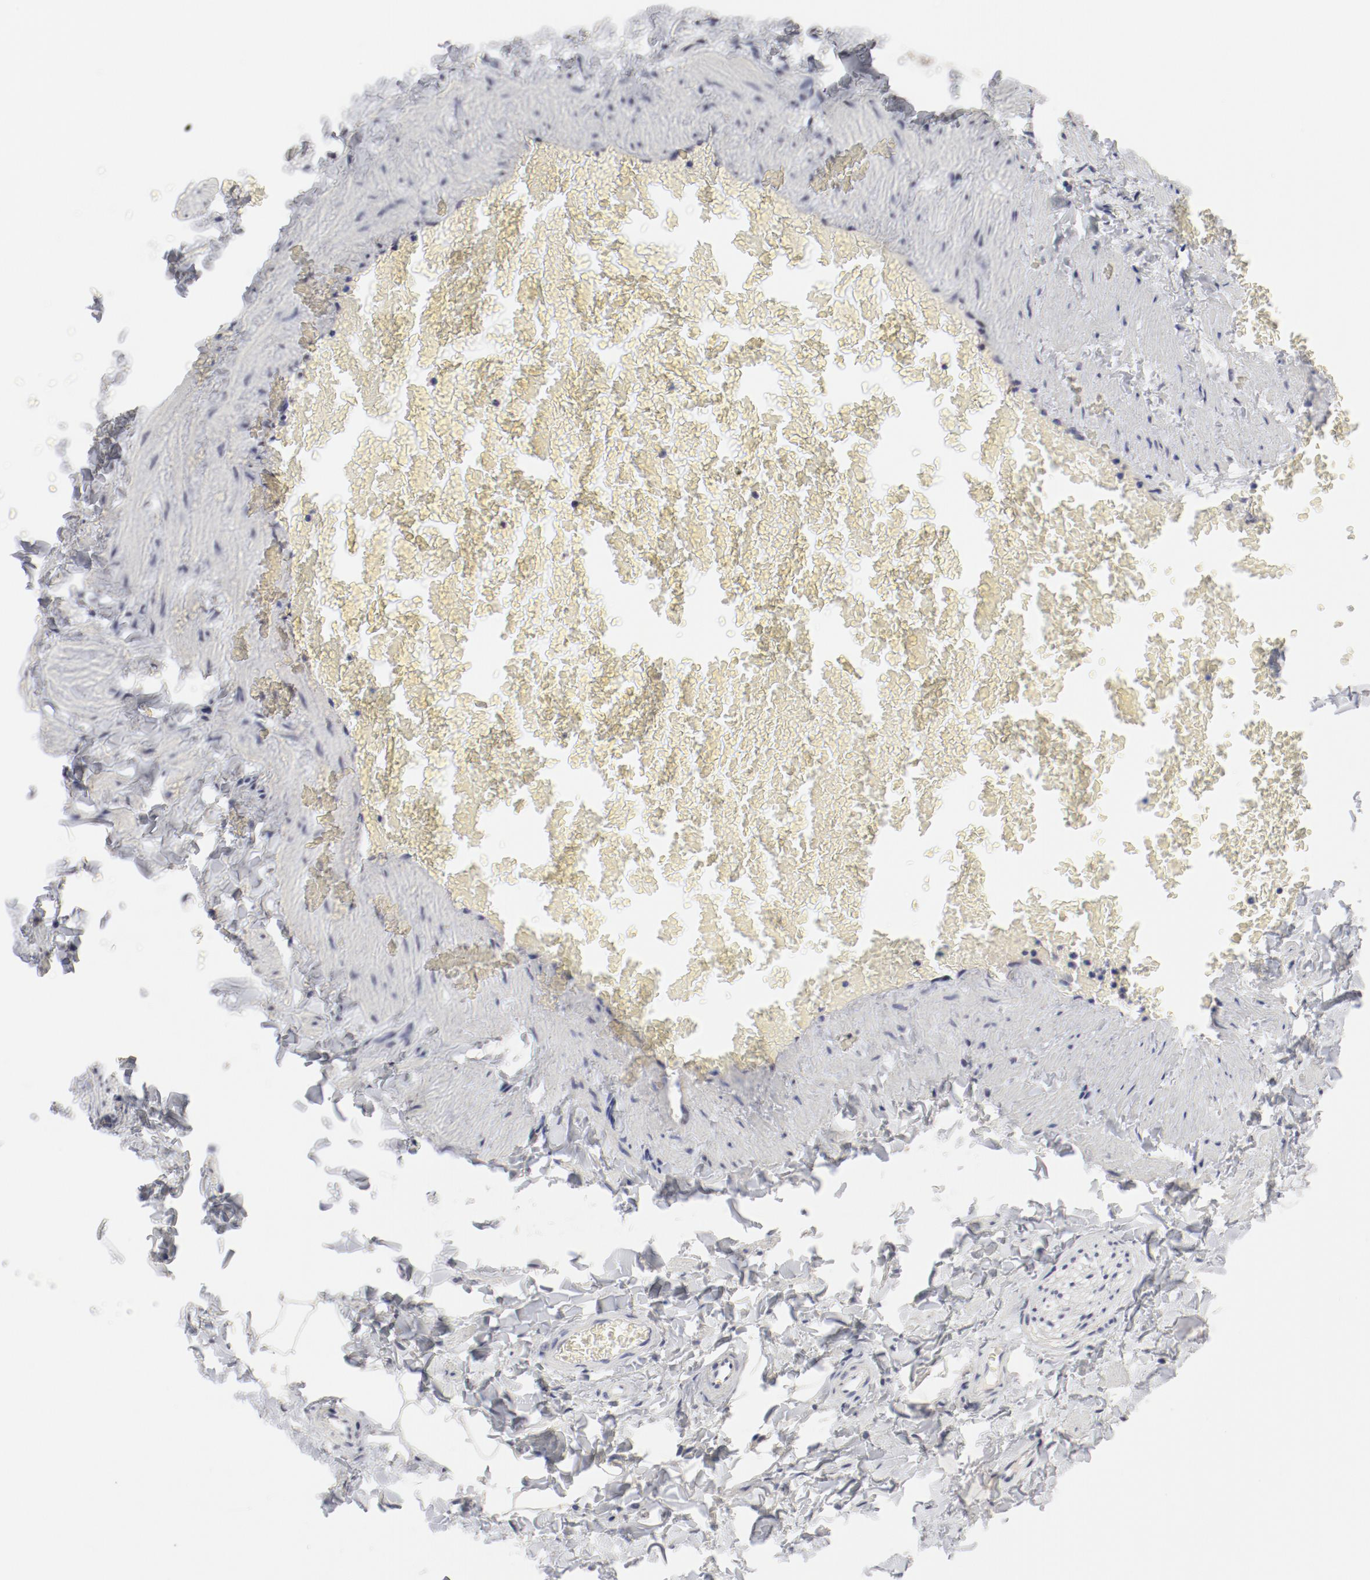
{"staining": {"intensity": "negative", "quantity": "none", "location": "none"}, "tissue": "adipose tissue", "cell_type": "Adipocytes", "image_type": "normal", "snomed": [{"axis": "morphology", "description": "Normal tissue, NOS"}, {"axis": "topography", "description": "Vascular tissue"}], "caption": "Adipocytes are negative for brown protein staining in unremarkable adipose tissue. The staining is performed using DAB (3,3'-diaminobenzidine) brown chromogen with nuclei counter-stained in using hematoxylin.", "gene": "FSCB", "patient": {"sex": "male", "age": 41}}